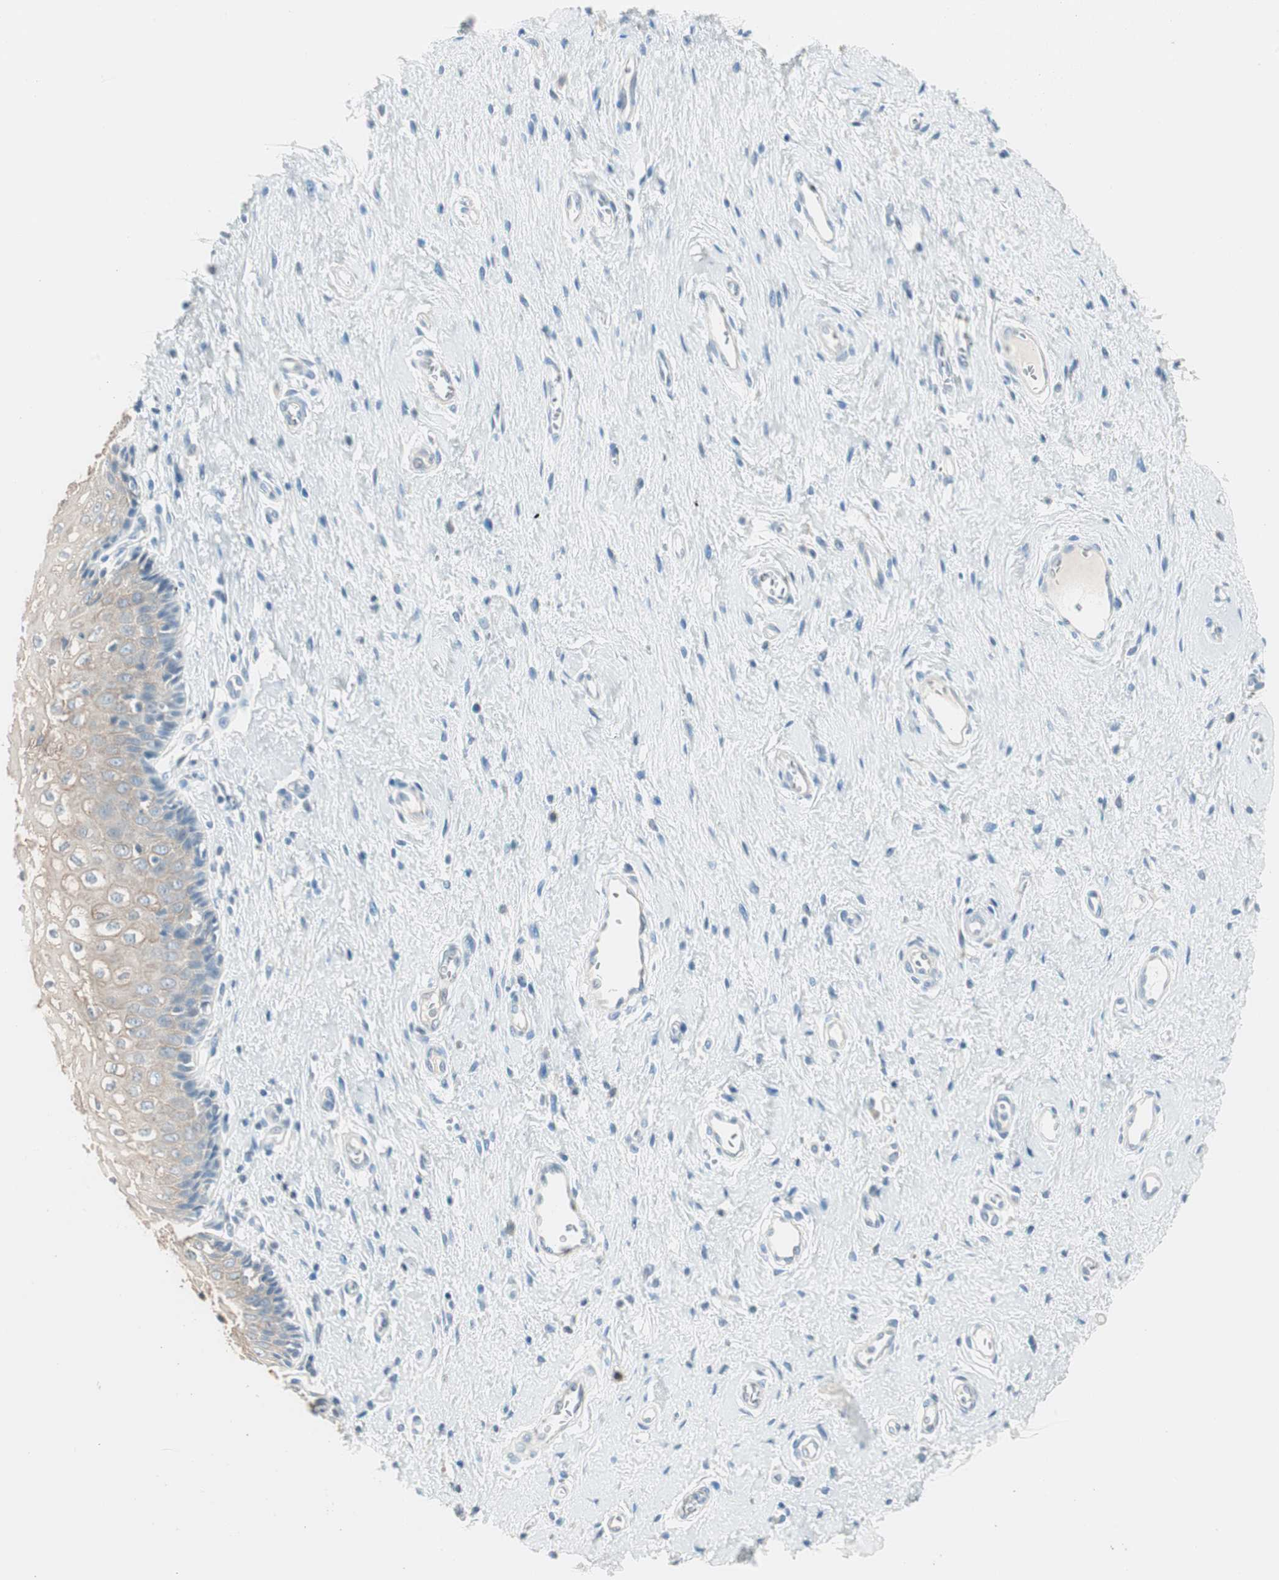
{"staining": {"intensity": "weak", "quantity": "25%-75%", "location": "cytoplasmic/membranous"}, "tissue": "vagina", "cell_type": "Squamous epithelial cells", "image_type": "normal", "snomed": [{"axis": "morphology", "description": "Normal tissue, NOS"}, {"axis": "topography", "description": "Soft tissue"}, {"axis": "topography", "description": "Vagina"}], "caption": "IHC histopathology image of unremarkable vagina: vagina stained using immunohistochemistry shows low levels of weak protein expression localized specifically in the cytoplasmic/membranous of squamous epithelial cells, appearing as a cytoplasmic/membranous brown color.", "gene": "GNAO1", "patient": {"sex": "female", "age": 61}}